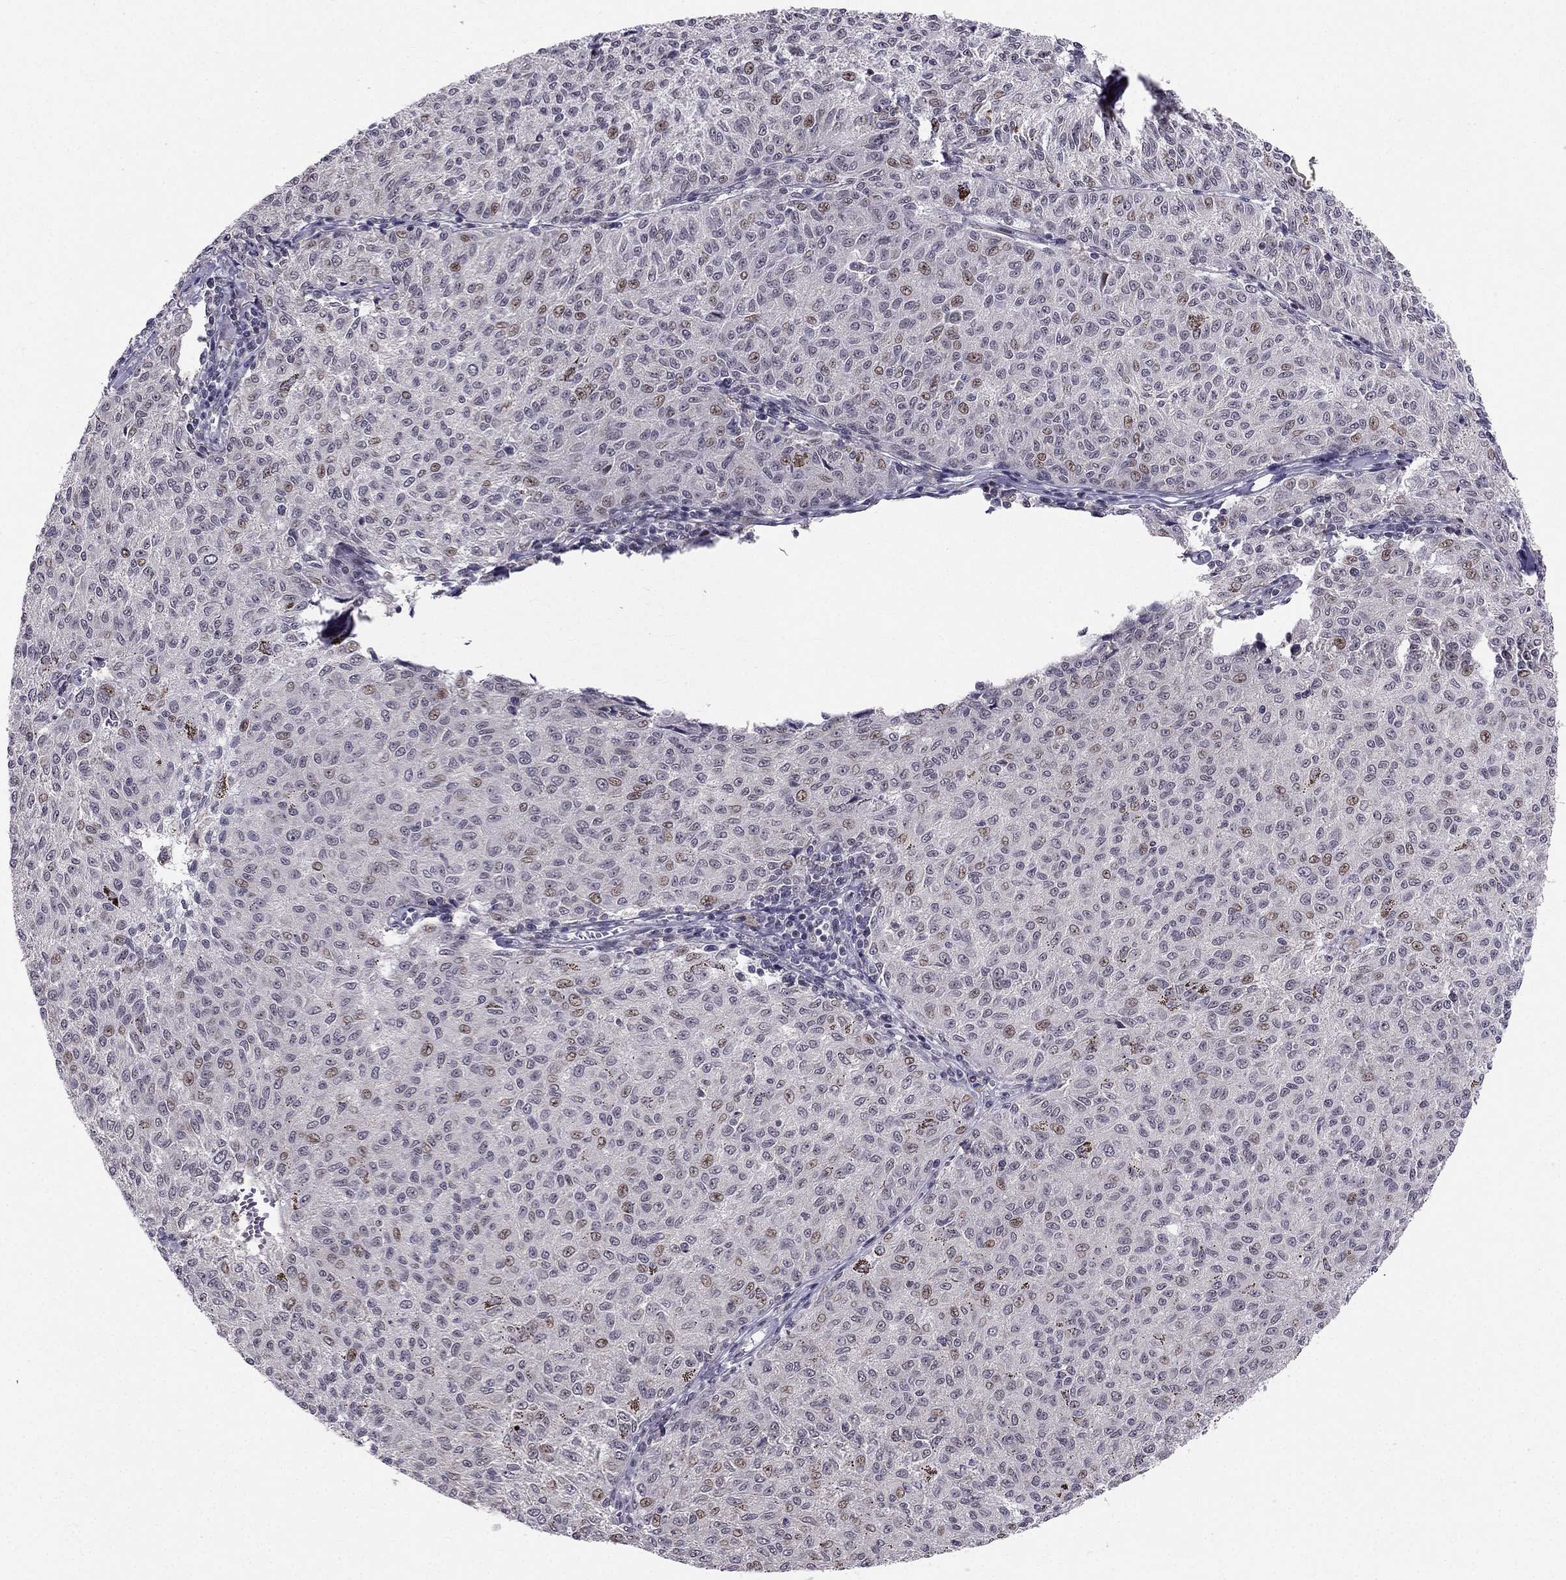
{"staining": {"intensity": "weak", "quantity": "<25%", "location": "nuclear"}, "tissue": "melanoma", "cell_type": "Tumor cells", "image_type": "cancer", "snomed": [{"axis": "morphology", "description": "Malignant melanoma, NOS"}, {"axis": "topography", "description": "Skin"}], "caption": "Tumor cells are negative for brown protein staining in malignant melanoma.", "gene": "RPRD2", "patient": {"sex": "female", "age": 72}}